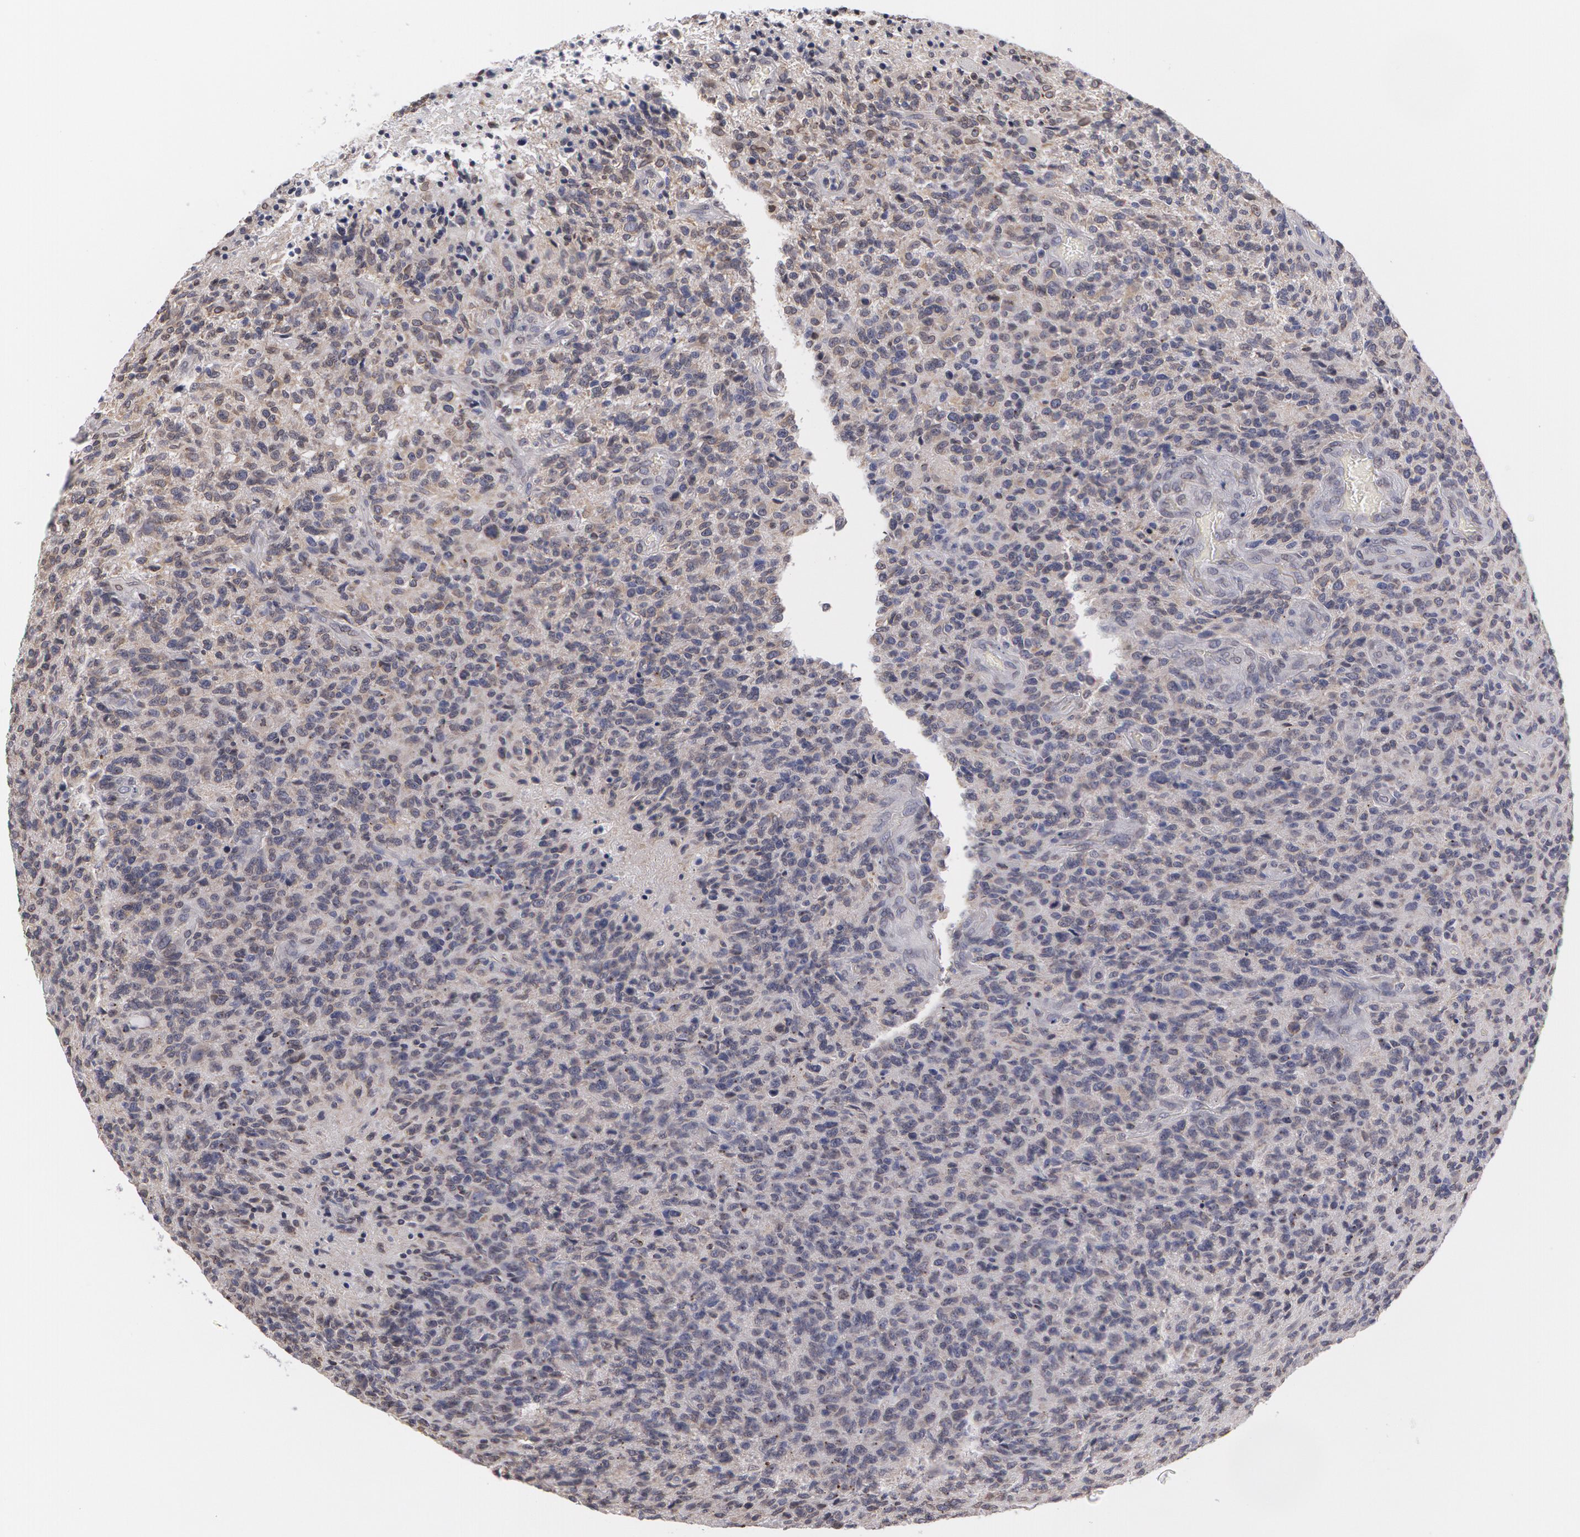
{"staining": {"intensity": "moderate", "quantity": "25%-75%", "location": "cytoplasmic/membranous"}, "tissue": "glioma", "cell_type": "Tumor cells", "image_type": "cancer", "snomed": [{"axis": "morphology", "description": "Glioma, malignant, High grade"}, {"axis": "topography", "description": "Brain"}], "caption": "Immunohistochemical staining of malignant glioma (high-grade) reveals medium levels of moderate cytoplasmic/membranous staining in approximately 25%-75% of tumor cells.", "gene": "EMD", "patient": {"sex": "male", "age": 36}}